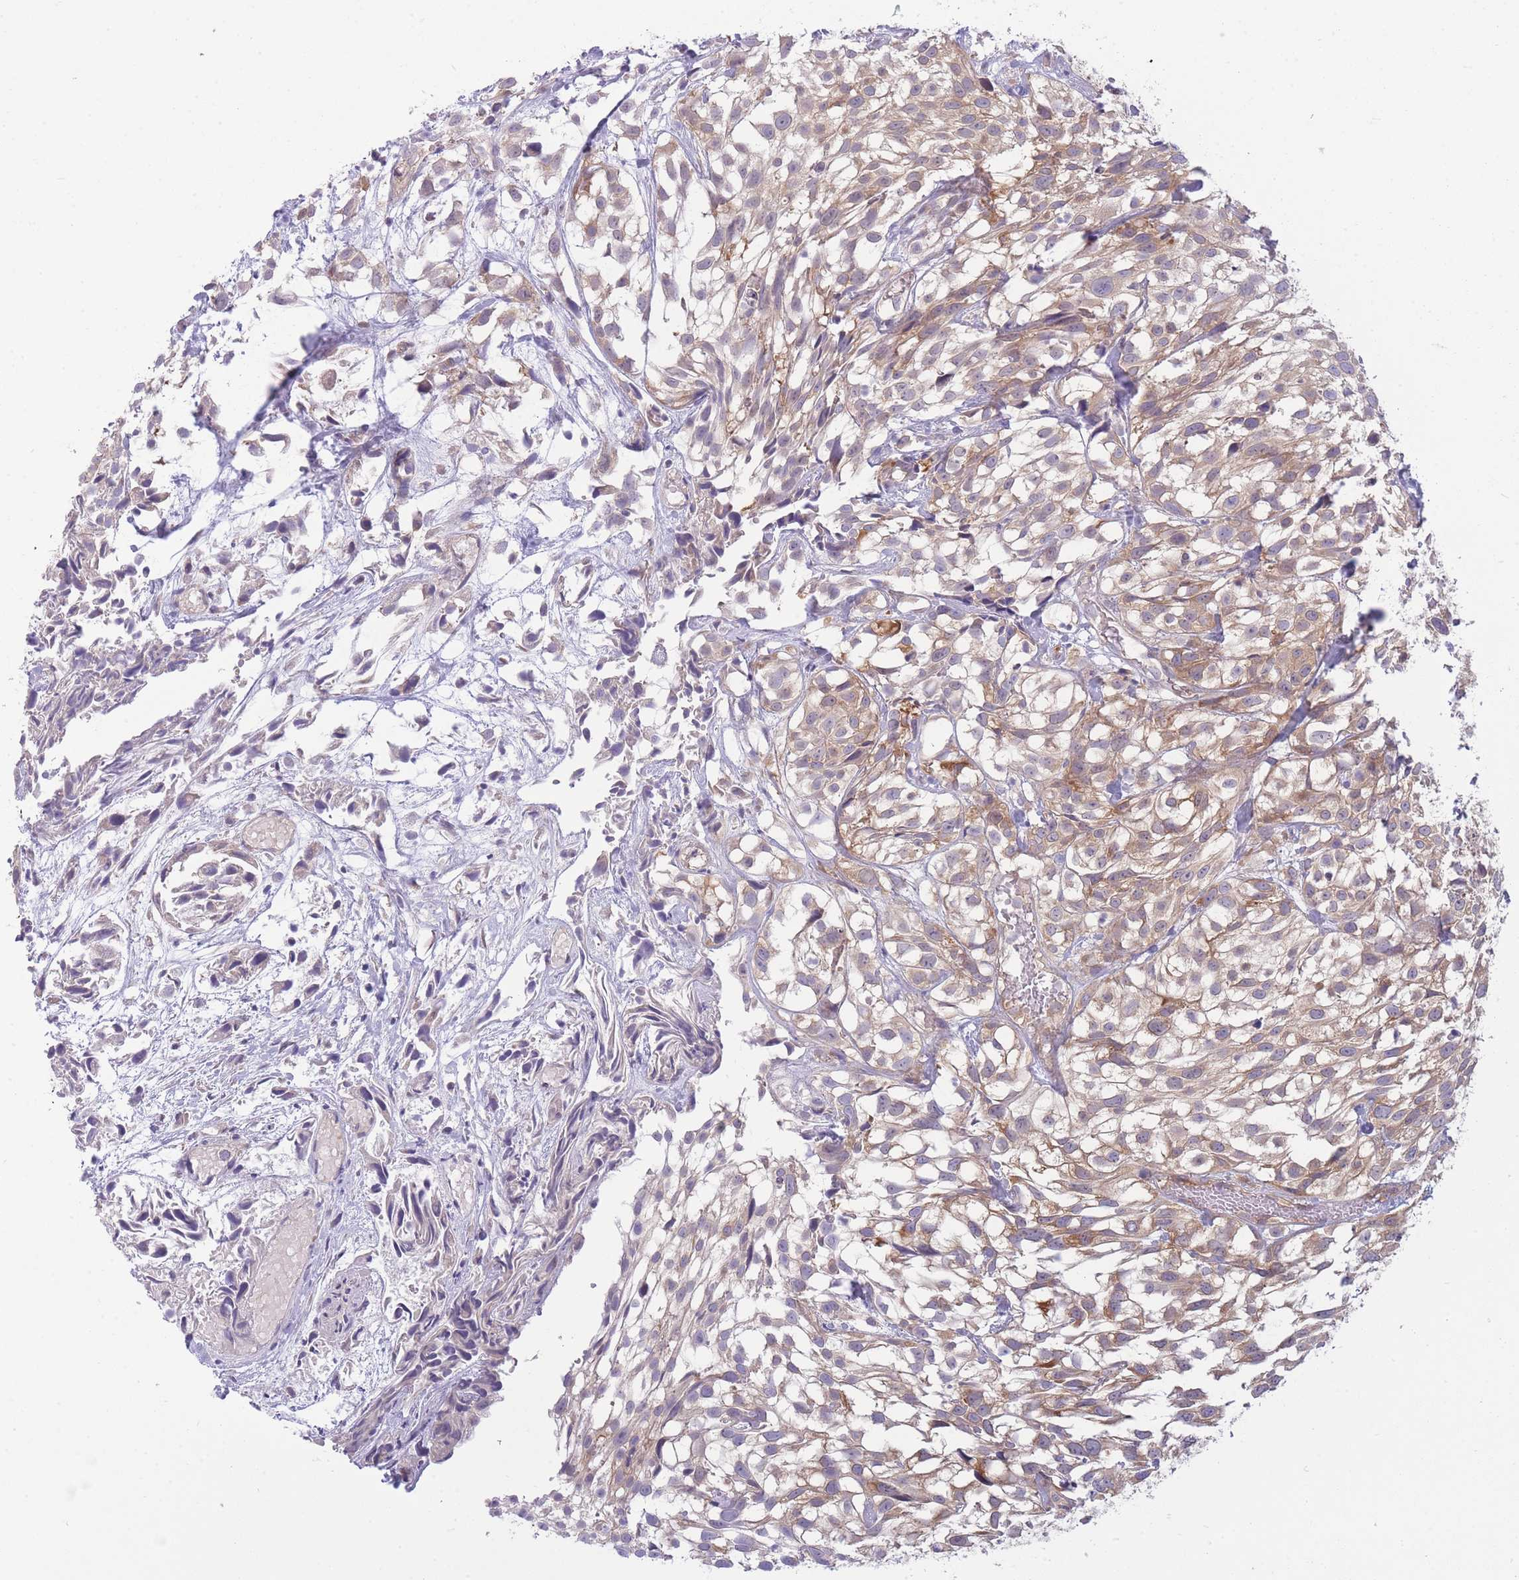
{"staining": {"intensity": "weak", "quantity": ">75%", "location": "cytoplasmic/membranous"}, "tissue": "urothelial cancer", "cell_type": "Tumor cells", "image_type": "cancer", "snomed": [{"axis": "morphology", "description": "Urothelial carcinoma, High grade"}, {"axis": "topography", "description": "Urinary bladder"}], "caption": "Weak cytoplasmic/membranous positivity for a protein is present in about >75% of tumor cells of urothelial cancer using immunohistochemistry (IHC).", "gene": "PFDN6", "patient": {"sex": "male", "age": 56}}